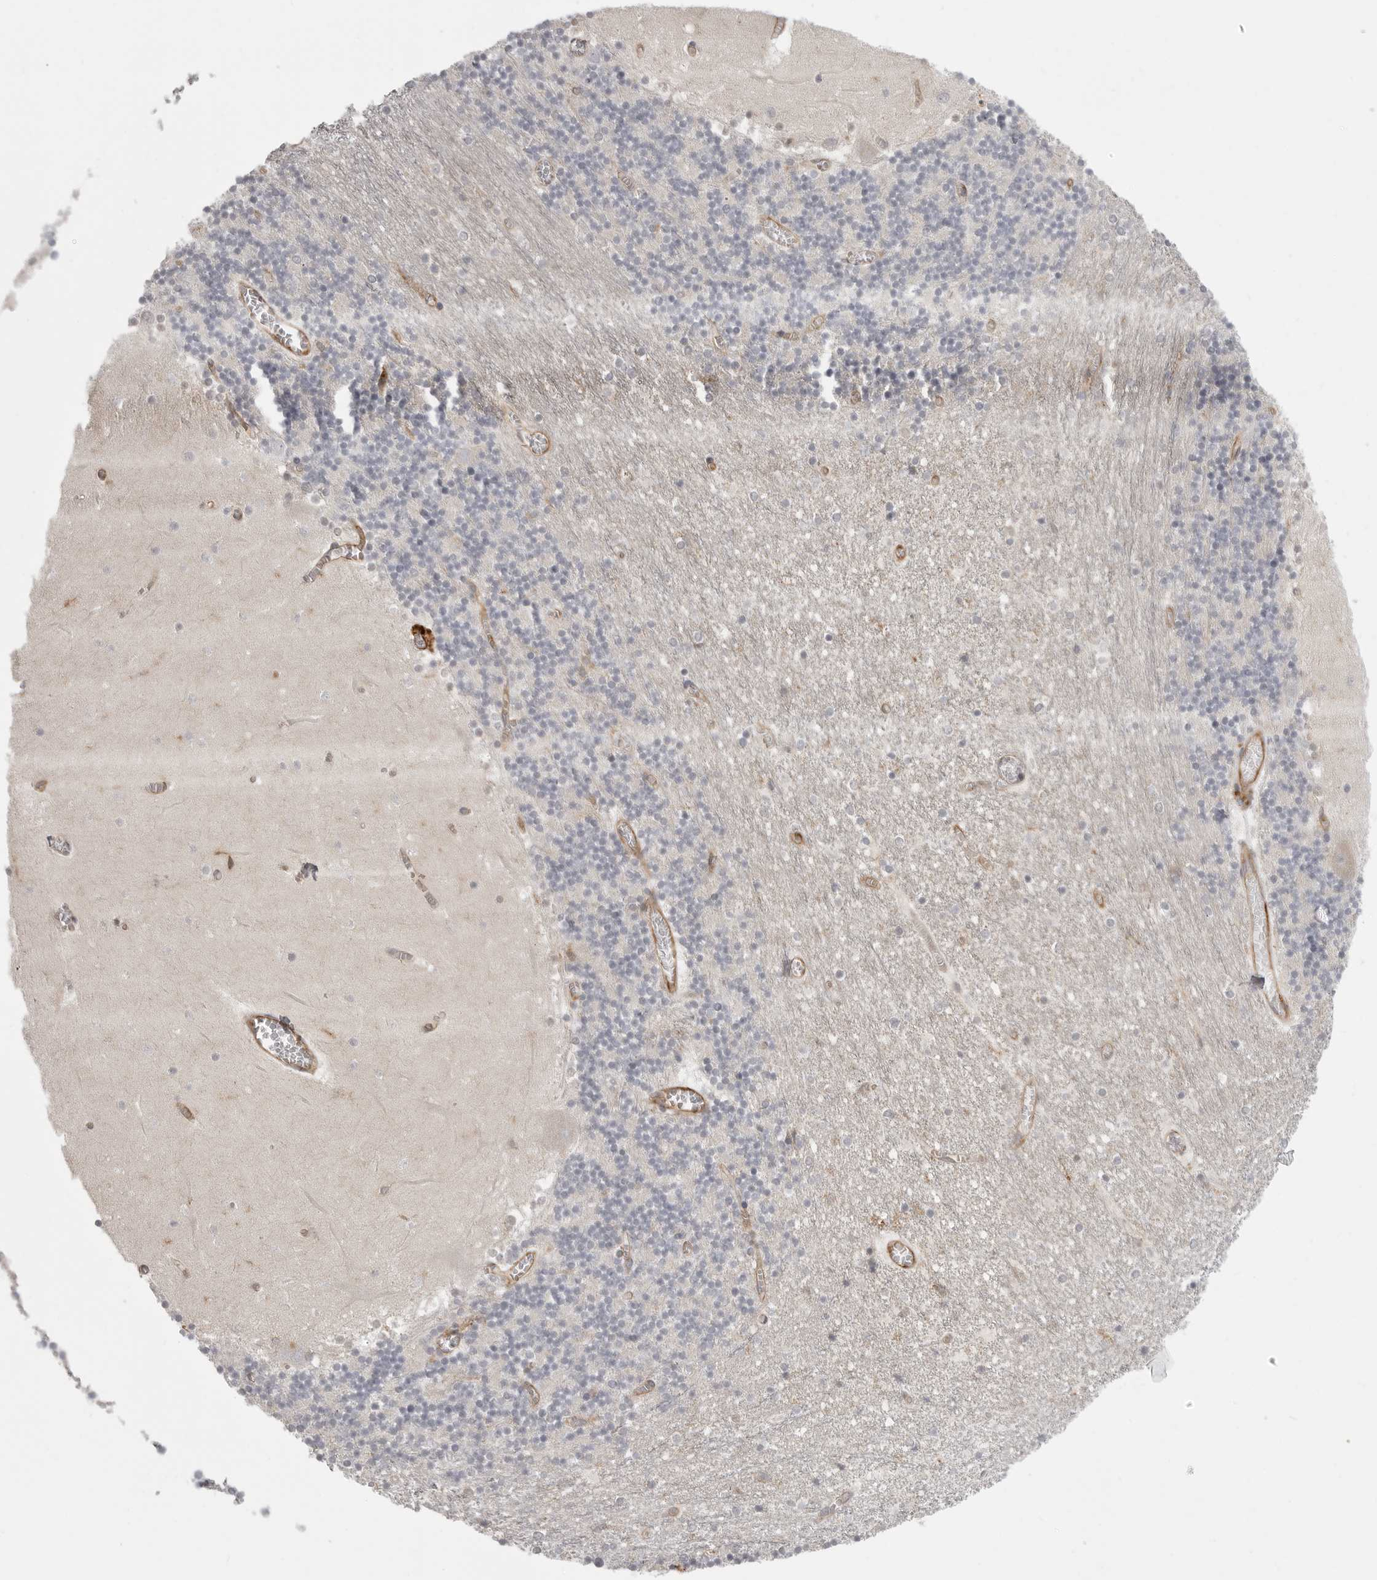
{"staining": {"intensity": "negative", "quantity": "none", "location": "none"}, "tissue": "cerebellum", "cell_type": "Cells in granular layer", "image_type": "normal", "snomed": [{"axis": "morphology", "description": "Normal tissue, NOS"}, {"axis": "topography", "description": "Cerebellum"}], "caption": "The histopathology image reveals no staining of cells in granular layer in normal cerebellum.", "gene": "IFNGR1", "patient": {"sex": "female", "age": 28}}